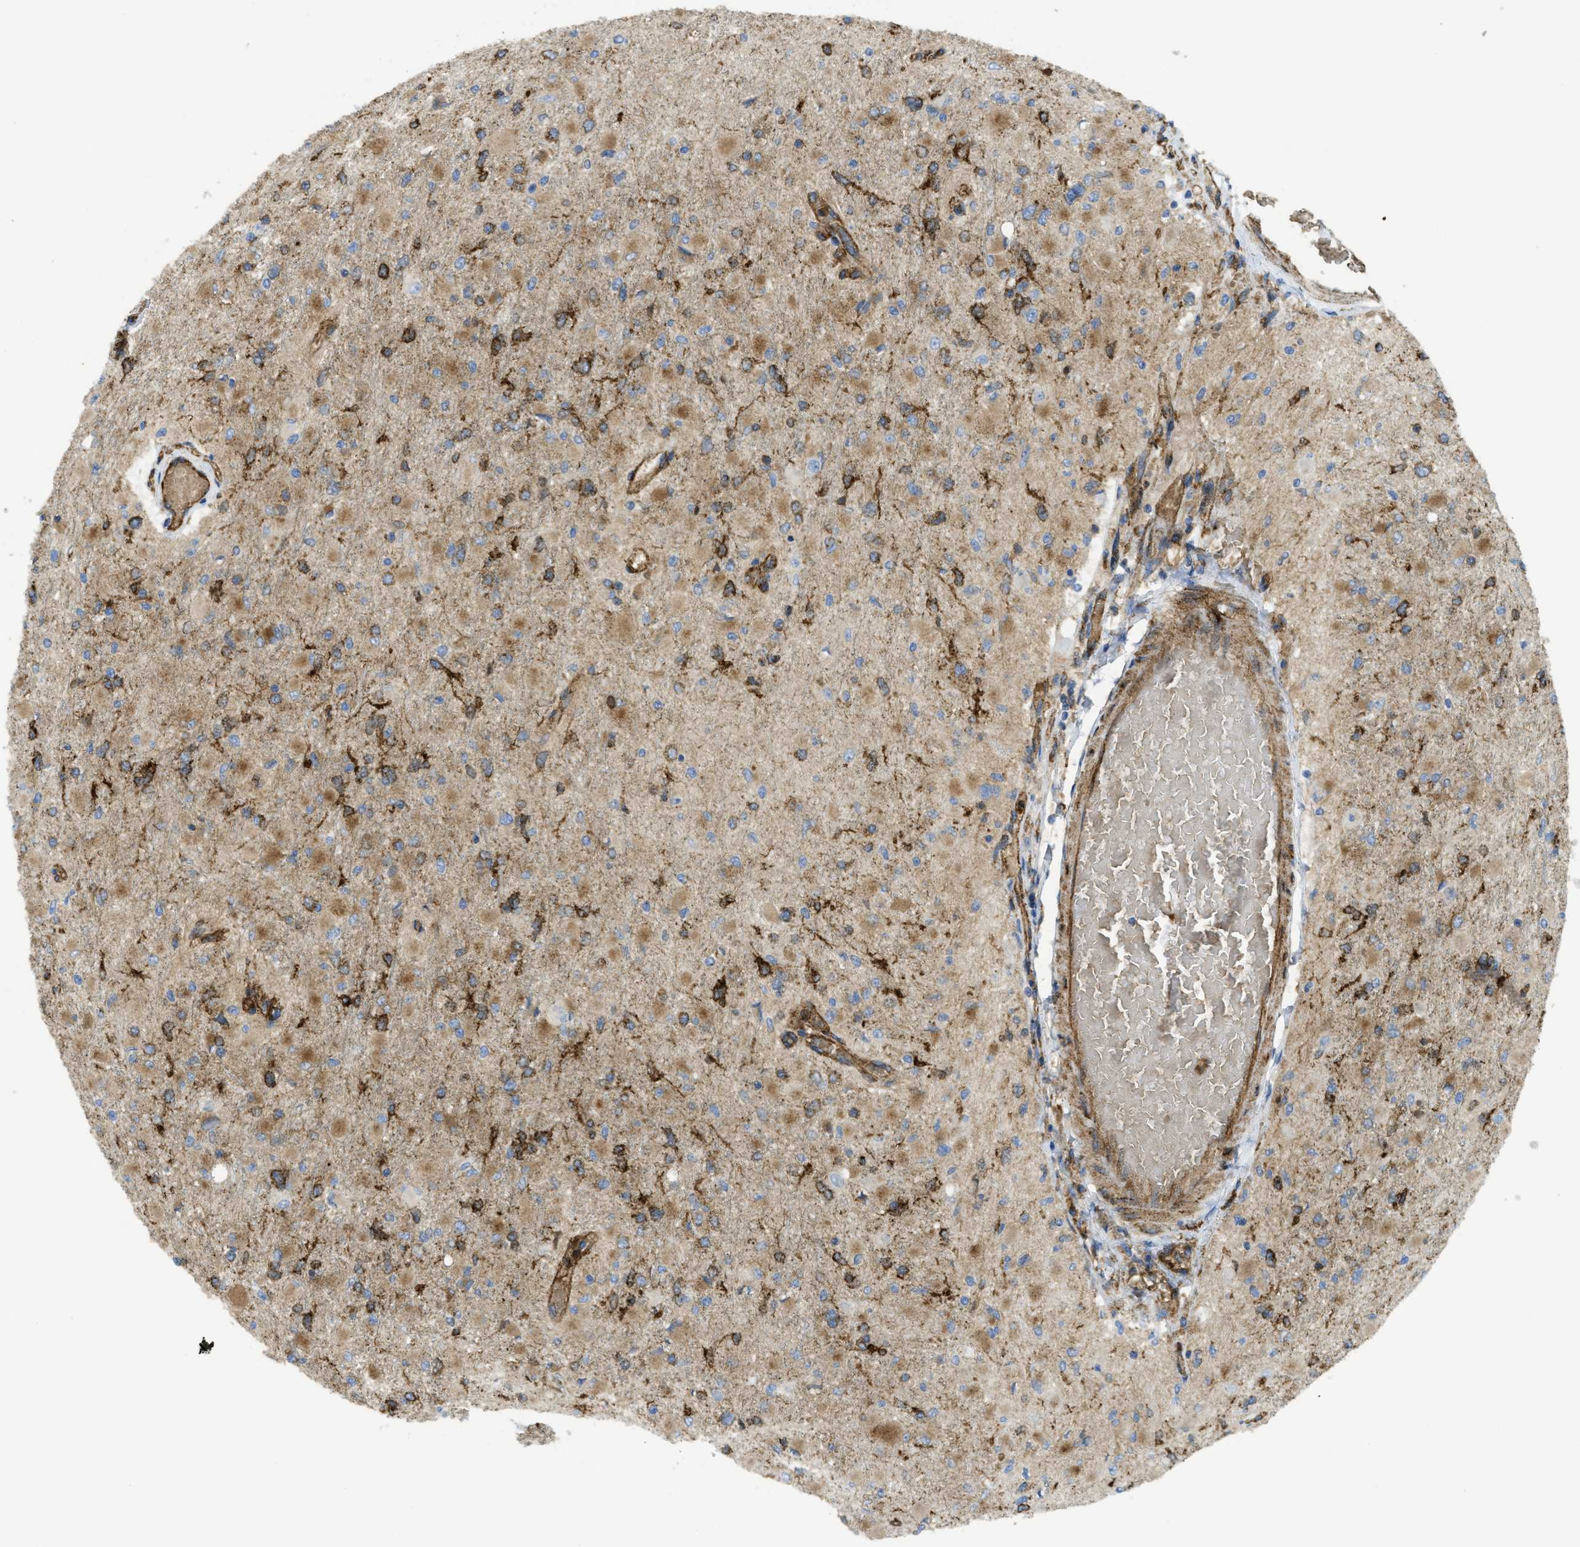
{"staining": {"intensity": "moderate", "quantity": "25%-75%", "location": "cytoplasmic/membranous"}, "tissue": "glioma", "cell_type": "Tumor cells", "image_type": "cancer", "snomed": [{"axis": "morphology", "description": "Glioma, malignant, High grade"}, {"axis": "topography", "description": "Cerebral cortex"}], "caption": "Immunohistochemical staining of human glioma shows medium levels of moderate cytoplasmic/membranous expression in approximately 25%-75% of tumor cells. The staining was performed using DAB to visualize the protein expression in brown, while the nuclei were stained in blue with hematoxylin (Magnification: 20x).", "gene": "HIP1", "patient": {"sex": "female", "age": 36}}